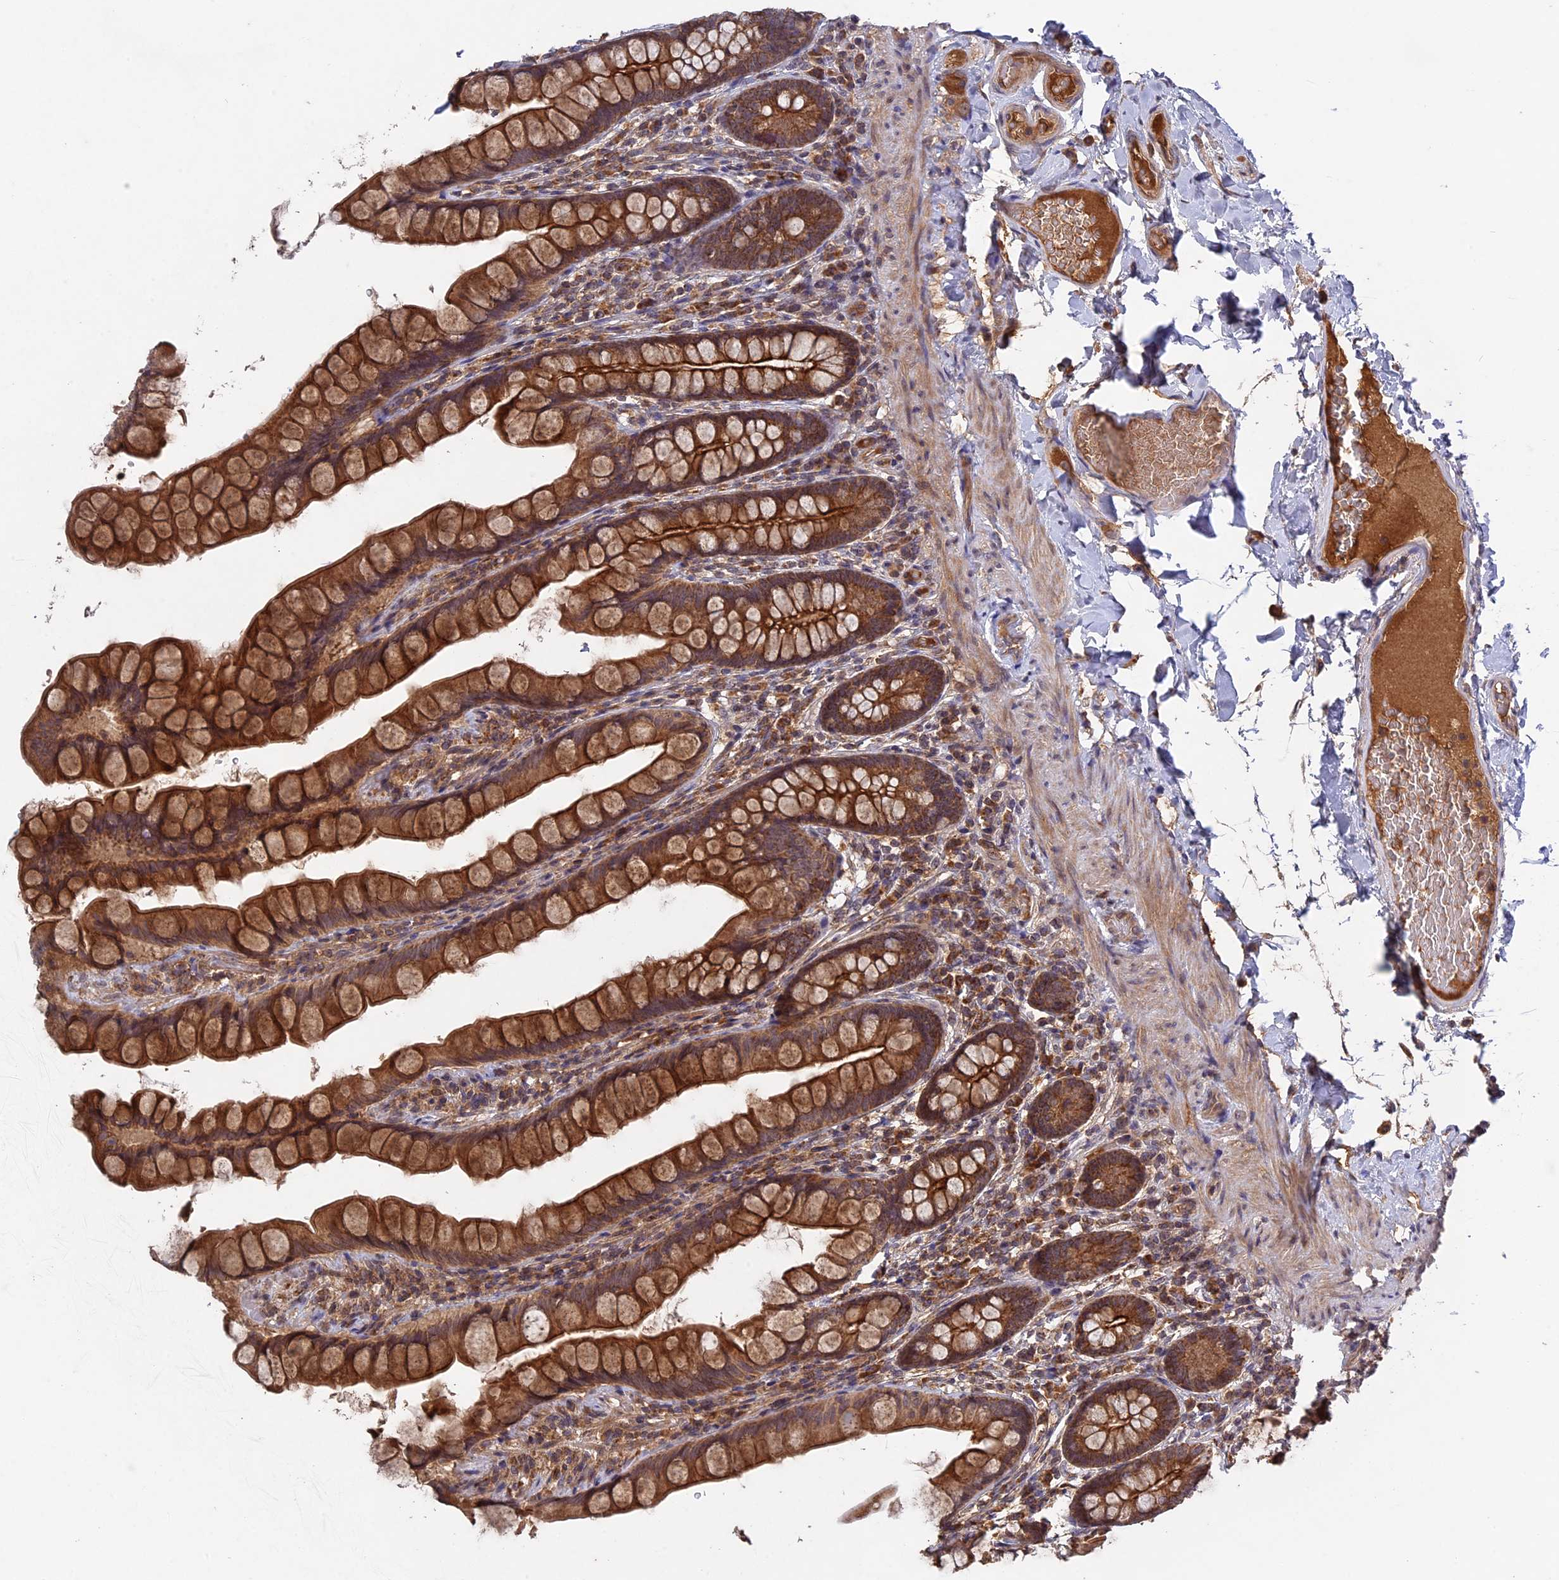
{"staining": {"intensity": "strong", "quantity": ">75%", "location": "cytoplasmic/membranous"}, "tissue": "small intestine", "cell_type": "Glandular cells", "image_type": "normal", "snomed": [{"axis": "morphology", "description": "Normal tissue, NOS"}, {"axis": "topography", "description": "Small intestine"}], "caption": "Immunohistochemistry (IHC) histopathology image of benign small intestine: human small intestine stained using immunohistochemistry (IHC) shows high levels of strong protein expression localized specifically in the cytoplasmic/membranous of glandular cells, appearing as a cytoplasmic/membranous brown color.", "gene": "RAB15", "patient": {"sex": "male", "age": 70}}